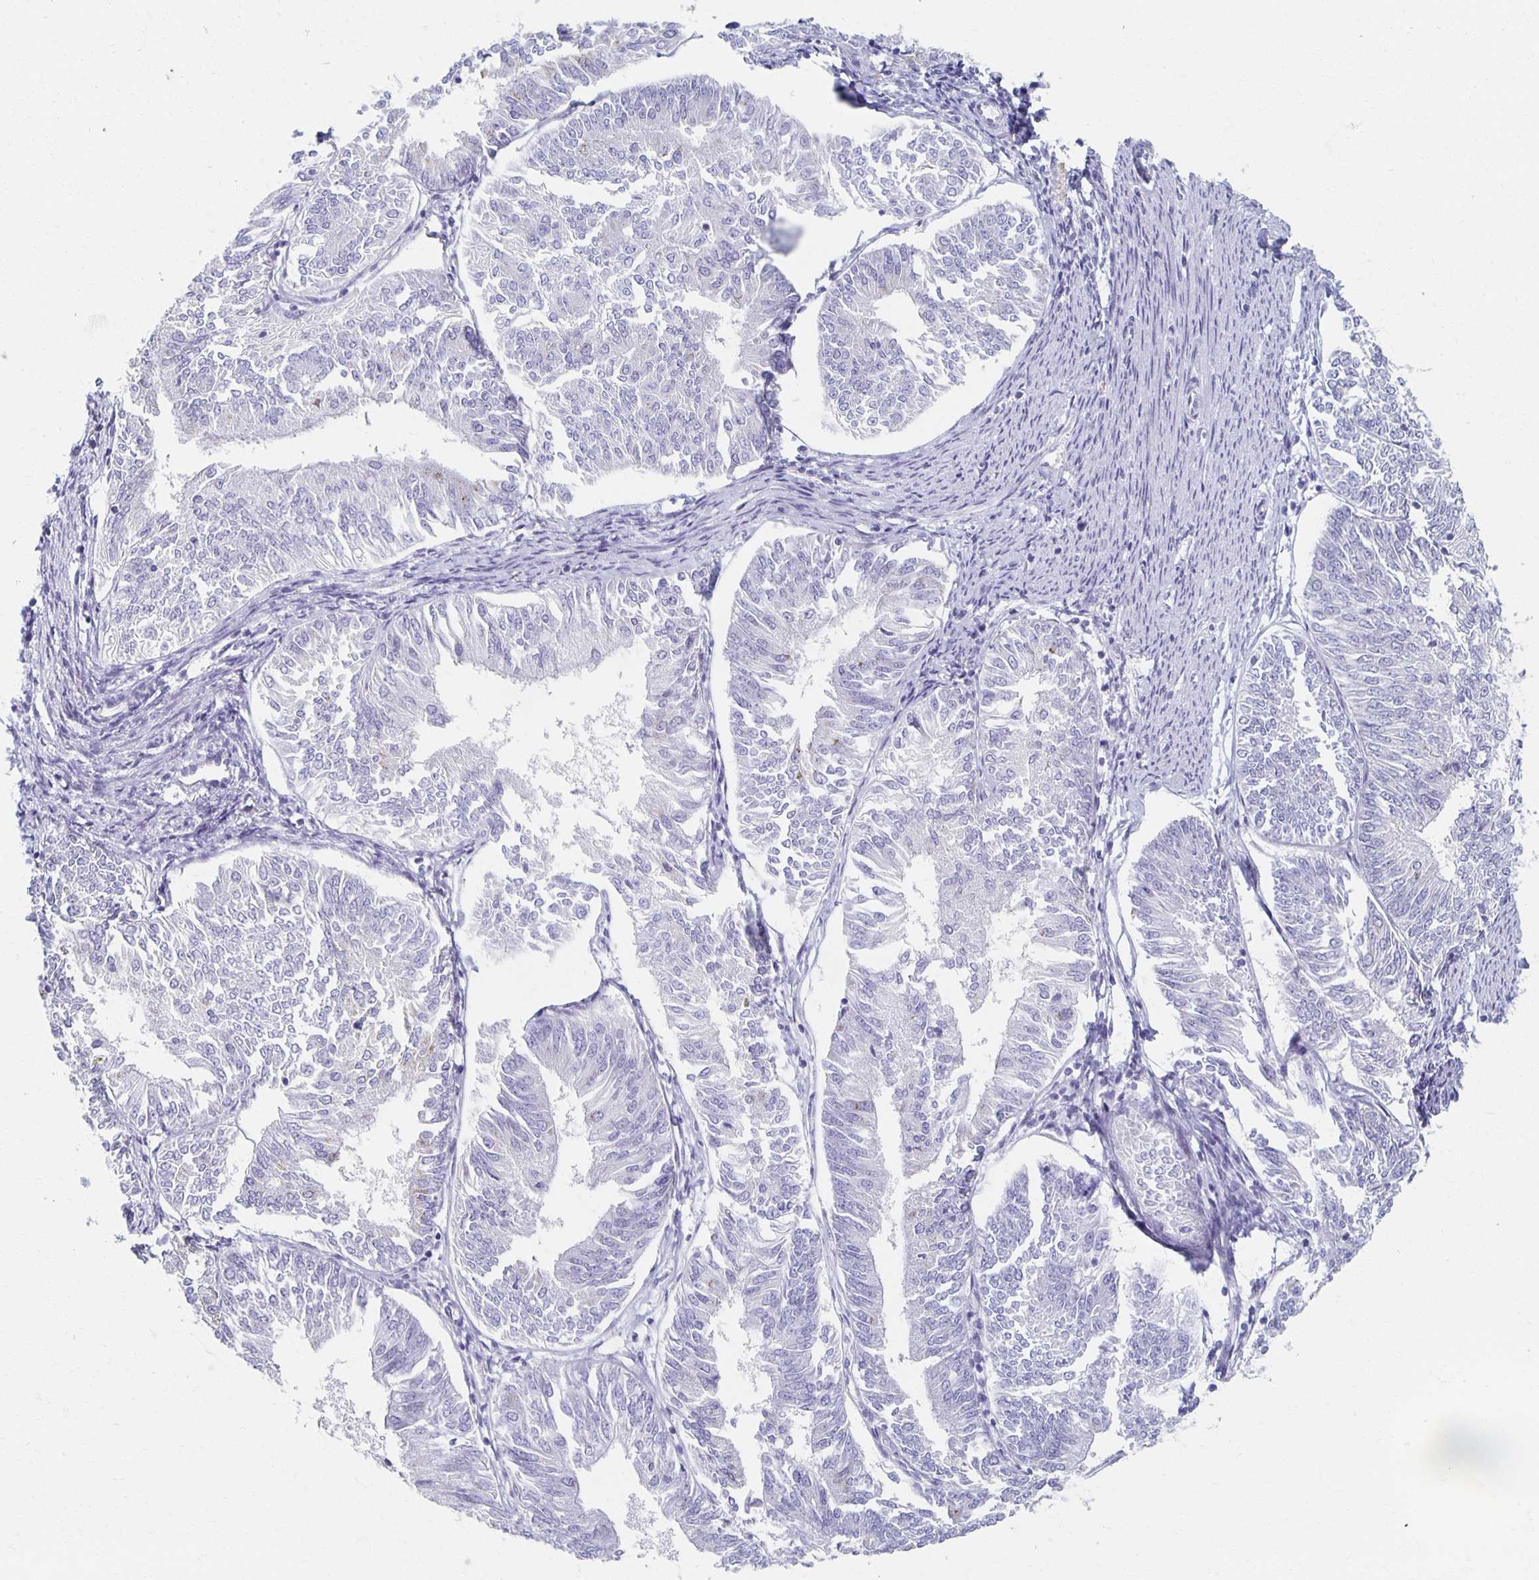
{"staining": {"intensity": "negative", "quantity": "none", "location": "none"}, "tissue": "endometrial cancer", "cell_type": "Tumor cells", "image_type": "cancer", "snomed": [{"axis": "morphology", "description": "Adenocarcinoma, NOS"}, {"axis": "topography", "description": "Endometrium"}], "caption": "Human endometrial adenocarcinoma stained for a protein using immunohistochemistry (IHC) shows no expression in tumor cells.", "gene": "TEX44", "patient": {"sex": "female", "age": 58}}